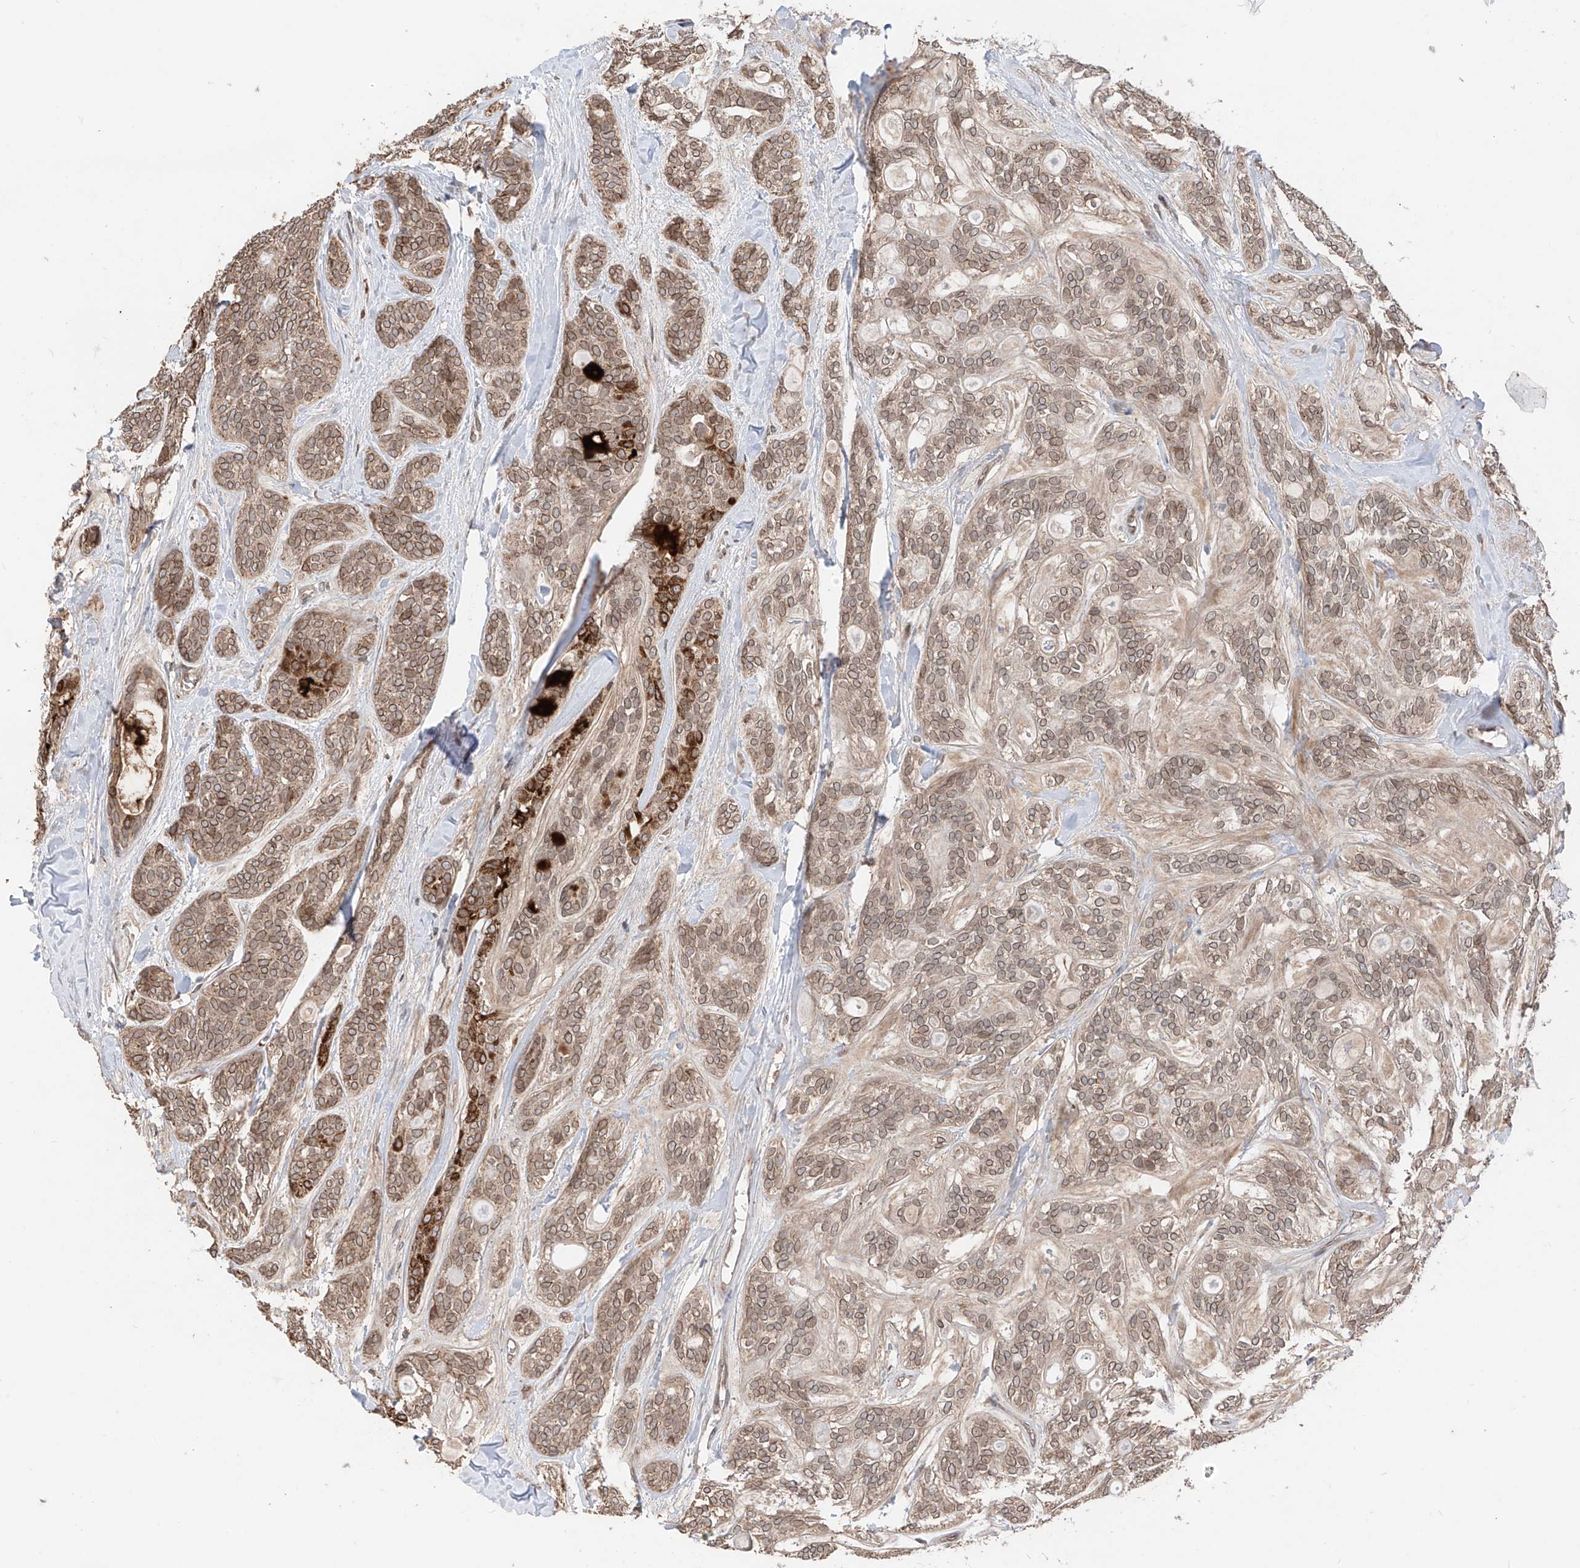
{"staining": {"intensity": "moderate", "quantity": ">75%", "location": "cytoplasmic/membranous,nuclear"}, "tissue": "head and neck cancer", "cell_type": "Tumor cells", "image_type": "cancer", "snomed": [{"axis": "morphology", "description": "Adenocarcinoma, NOS"}, {"axis": "topography", "description": "Head-Neck"}], "caption": "Protein expression analysis of adenocarcinoma (head and neck) displays moderate cytoplasmic/membranous and nuclear positivity in about >75% of tumor cells. Using DAB (3,3'-diaminobenzidine) (brown) and hematoxylin (blue) stains, captured at high magnification using brightfield microscopy.", "gene": "AHCTF1", "patient": {"sex": "male", "age": 66}}